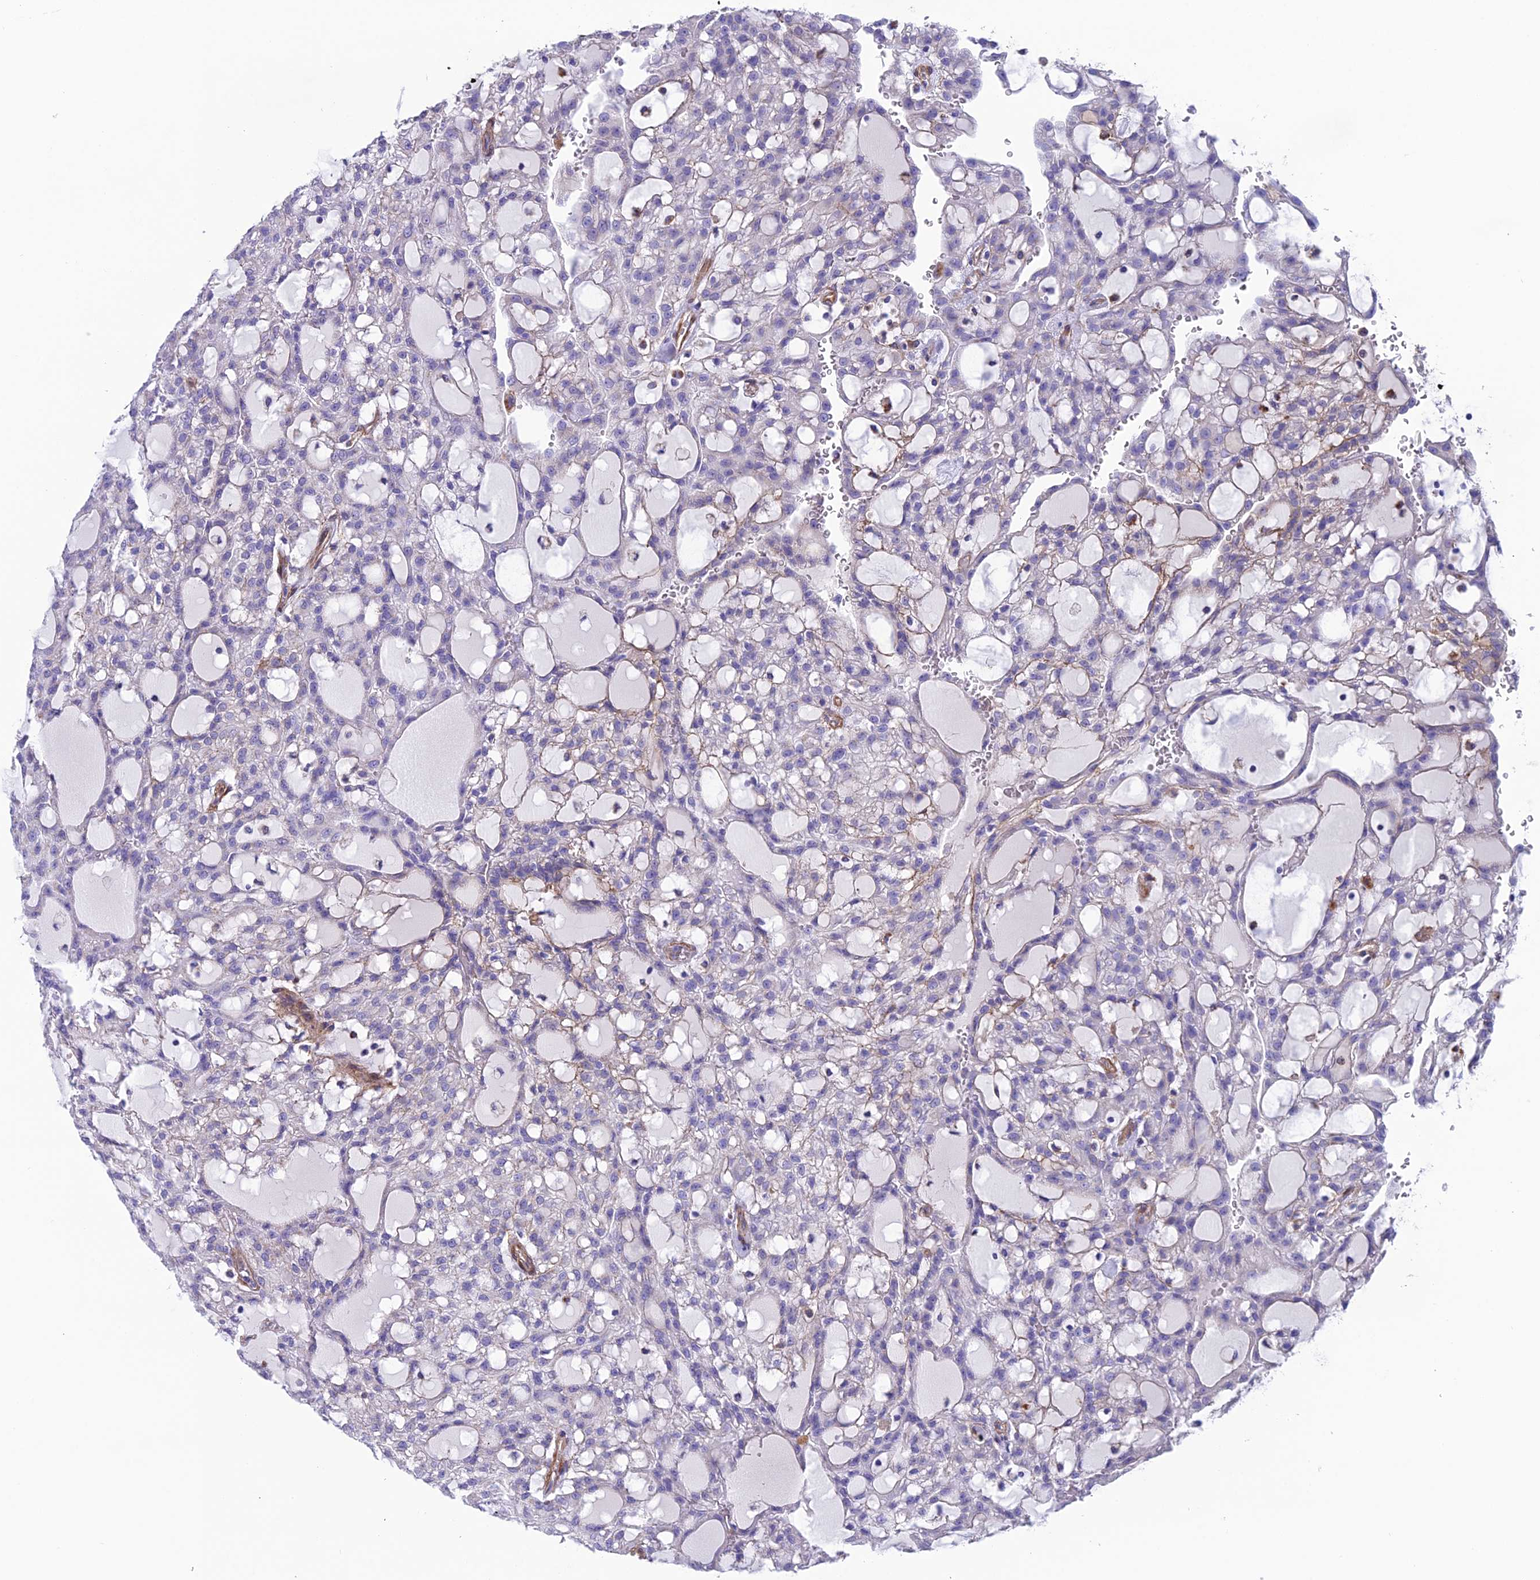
{"staining": {"intensity": "negative", "quantity": "none", "location": "none"}, "tissue": "renal cancer", "cell_type": "Tumor cells", "image_type": "cancer", "snomed": [{"axis": "morphology", "description": "Adenocarcinoma, NOS"}, {"axis": "topography", "description": "Kidney"}], "caption": "Immunohistochemistry of renal cancer (adenocarcinoma) exhibits no positivity in tumor cells.", "gene": "TNS1", "patient": {"sex": "male", "age": 63}}